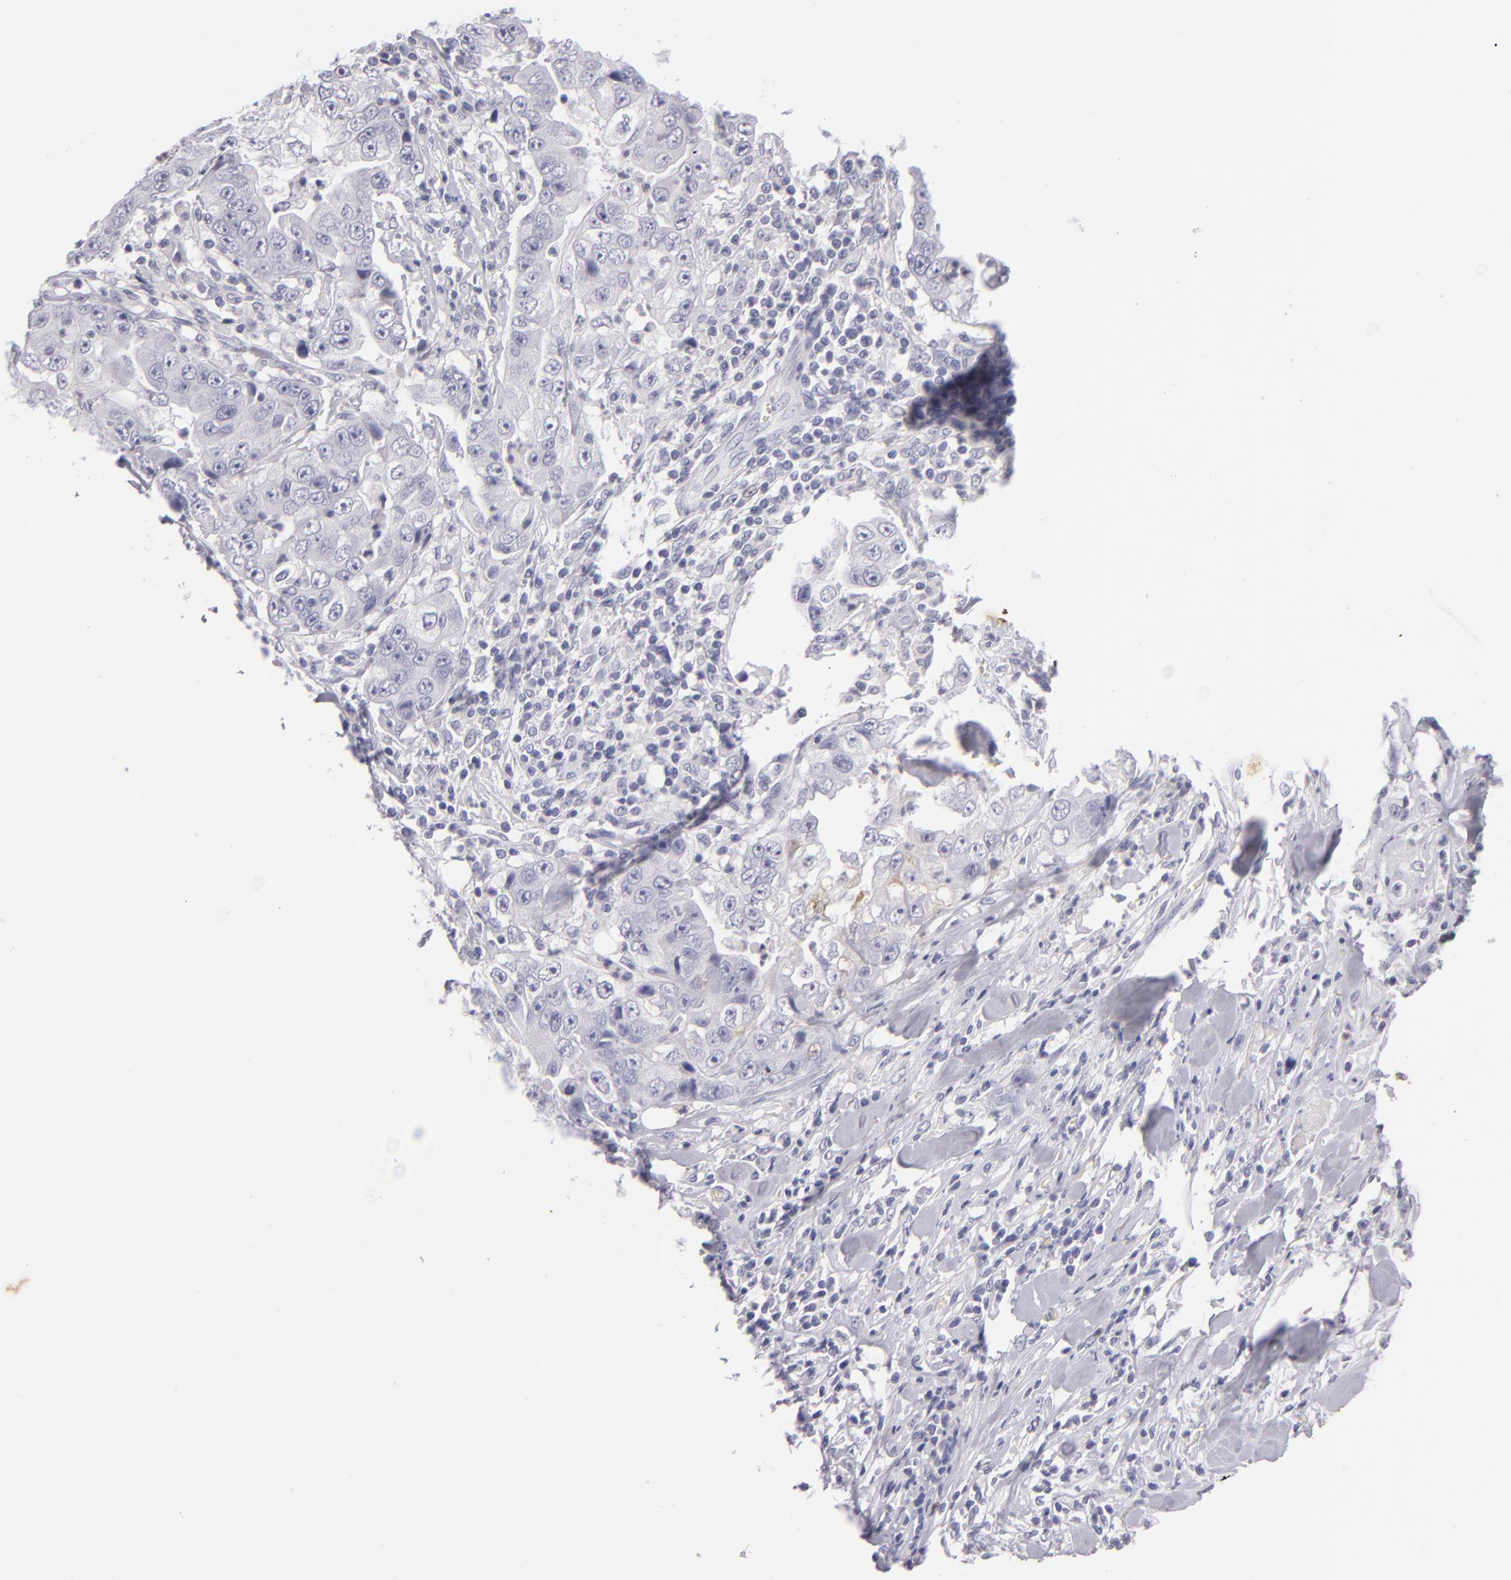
{"staining": {"intensity": "negative", "quantity": "none", "location": "none"}, "tissue": "lung cancer", "cell_type": "Tumor cells", "image_type": "cancer", "snomed": [{"axis": "morphology", "description": "Squamous cell carcinoma, NOS"}, {"axis": "topography", "description": "Lung"}], "caption": "Lung cancer (squamous cell carcinoma) stained for a protein using immunohistochemistry exhibits no positivity tumor cells.", "gene": "TNNC1", "patient": {"sex": "male", "age": 64}}